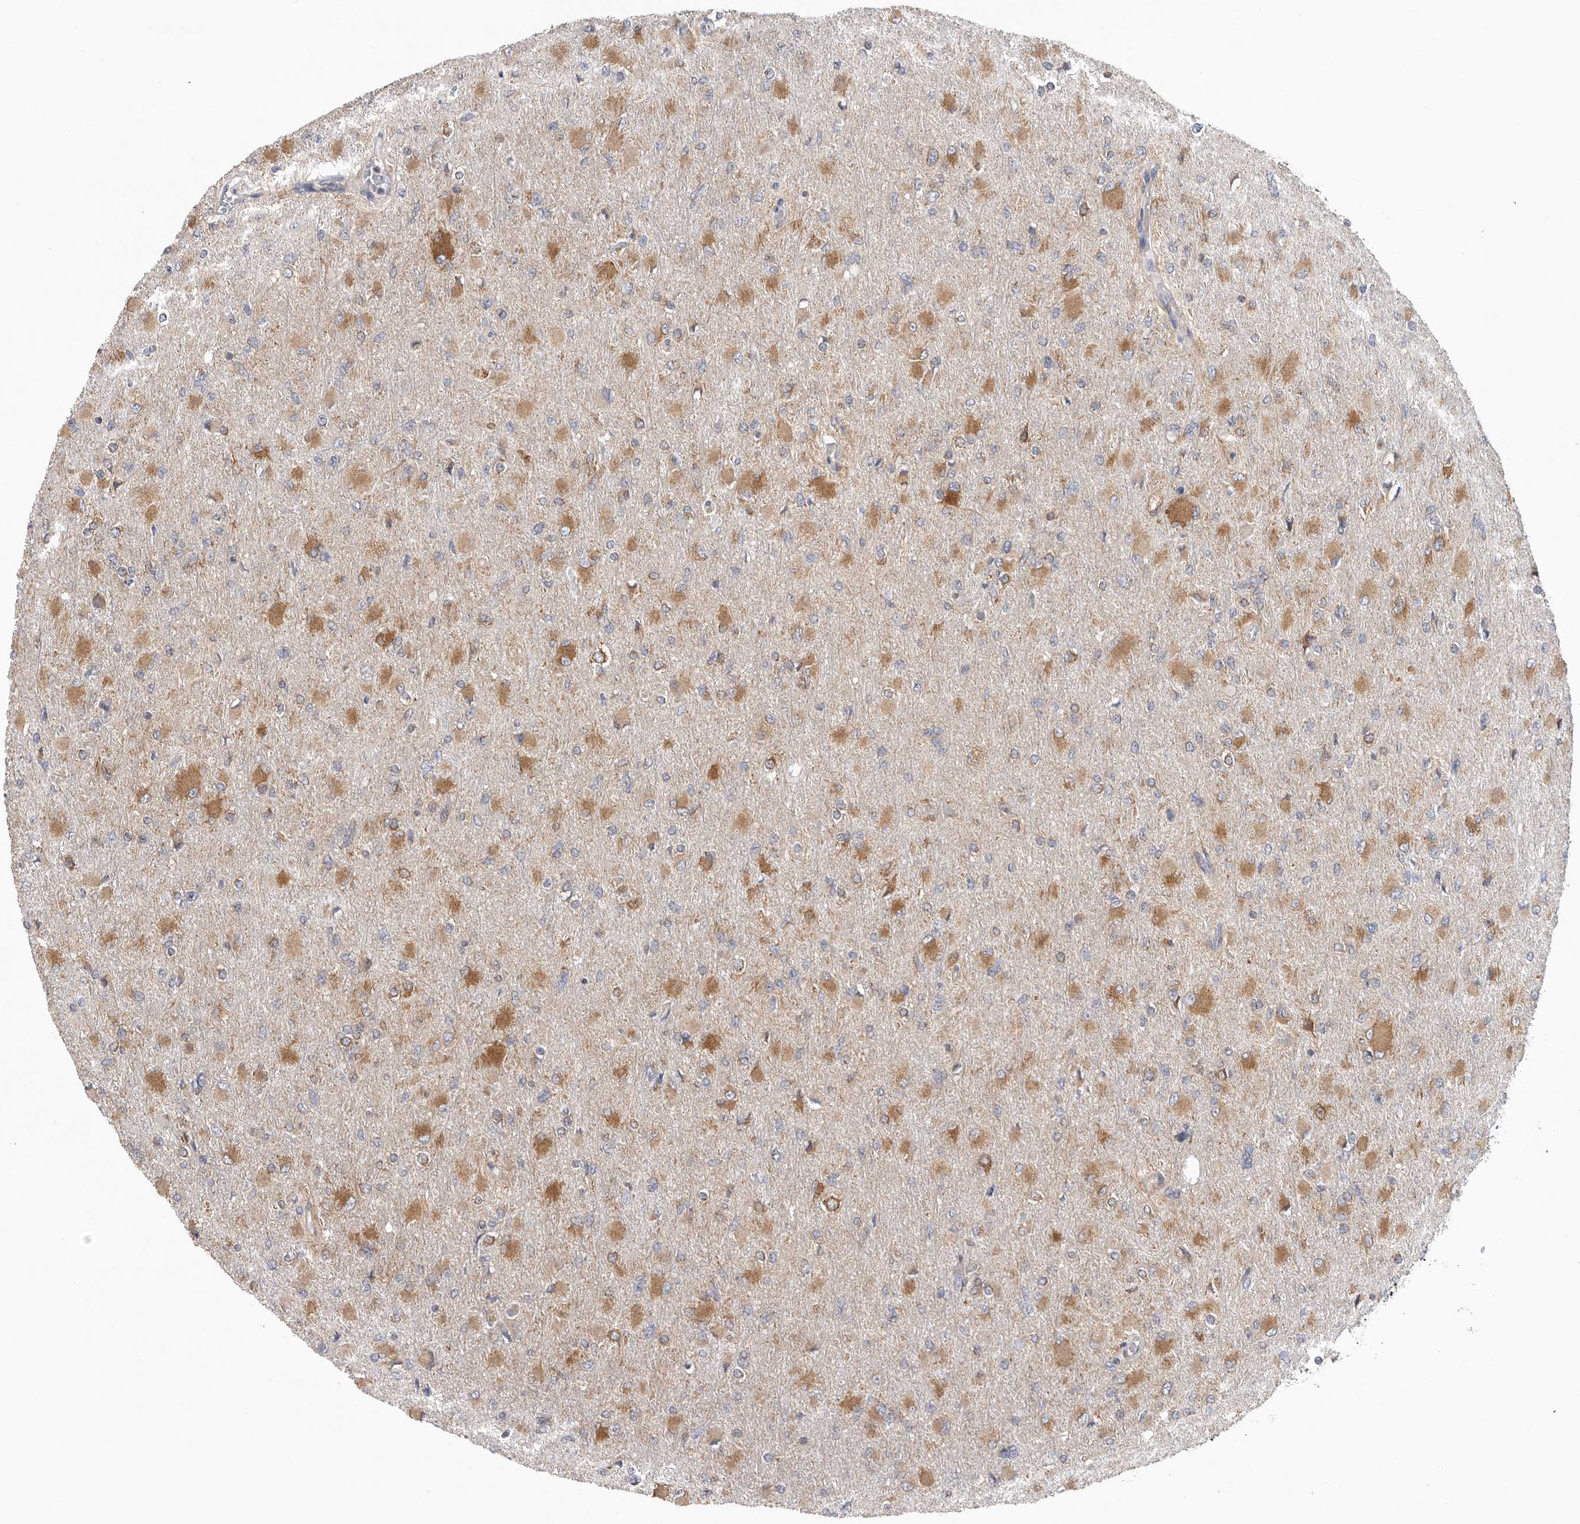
{"staining": {"intensity": "moderate", "quantity": "25%-75%", "location": "cytoplasmic/membranous"}, "tissue": "glioma", "cell_type": "Tumor cells", "image_type": "cancer", "snomed": [{"axis": "morphology", "description": "Glioma, malignant, High grade"}, {"axis": "topography", "description": "Cerebral cortex"}], "caption": "High-magnification brightfield microscopy of glioma stained with DAB (3,3'-diaminobenzidine) (brown) and counterstained with hematoxylin (blue). tumor cells exhibit moderate cytoplasmic/membranous expression is seen in about25%-75% of cells. The staining was performed using DAB (3,3'-diaminobenzidine), with brown indicating positive protein expression. Nuclei are stained blue with hematoxylin.", "gene": "FKBP8", "patient": {"sex": "female", "age": 36}}